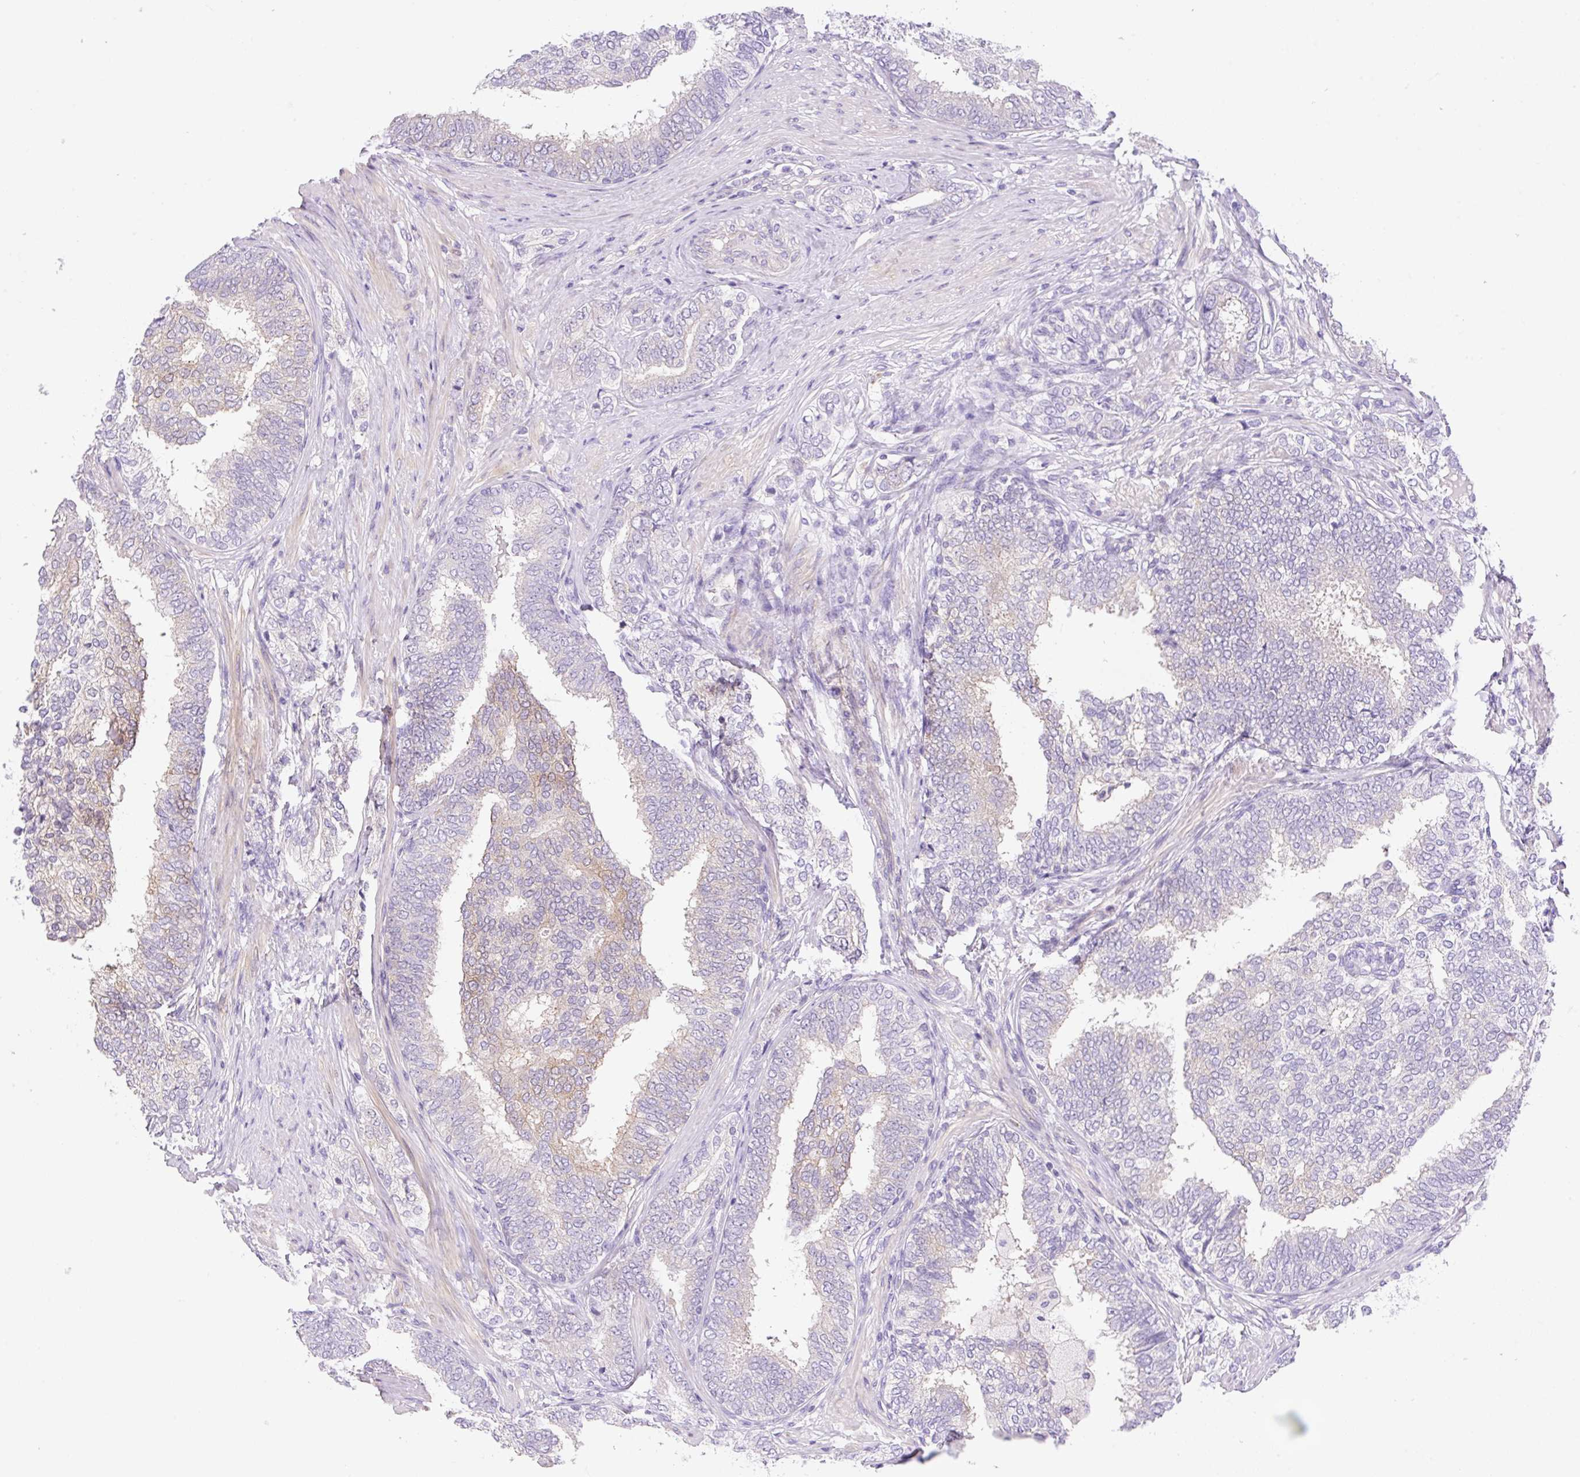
{"staining": {"intensity": "weak", "quantity": "25%-75%", "location": "cytoplasmic/membranous"}, "tissue": "prostate cancer", "cell_type": "Tumor cells", "image_type": "cancer", "snomed": [{"axis": "morphology", "description": "Adenocarcinoma, High grade"}, {"axis": "topography", "description": "Prostate"}], "caption": "Protein expression by immunohistochemistry (IHC) exhibits weak cytoplasmic/membranous expression in approximately 25%-75% of tumor cells in prostate high-grade adenocarcinoma.", "gene": "CAMK2B", "patient": {"sex": "male", "age": 72}}